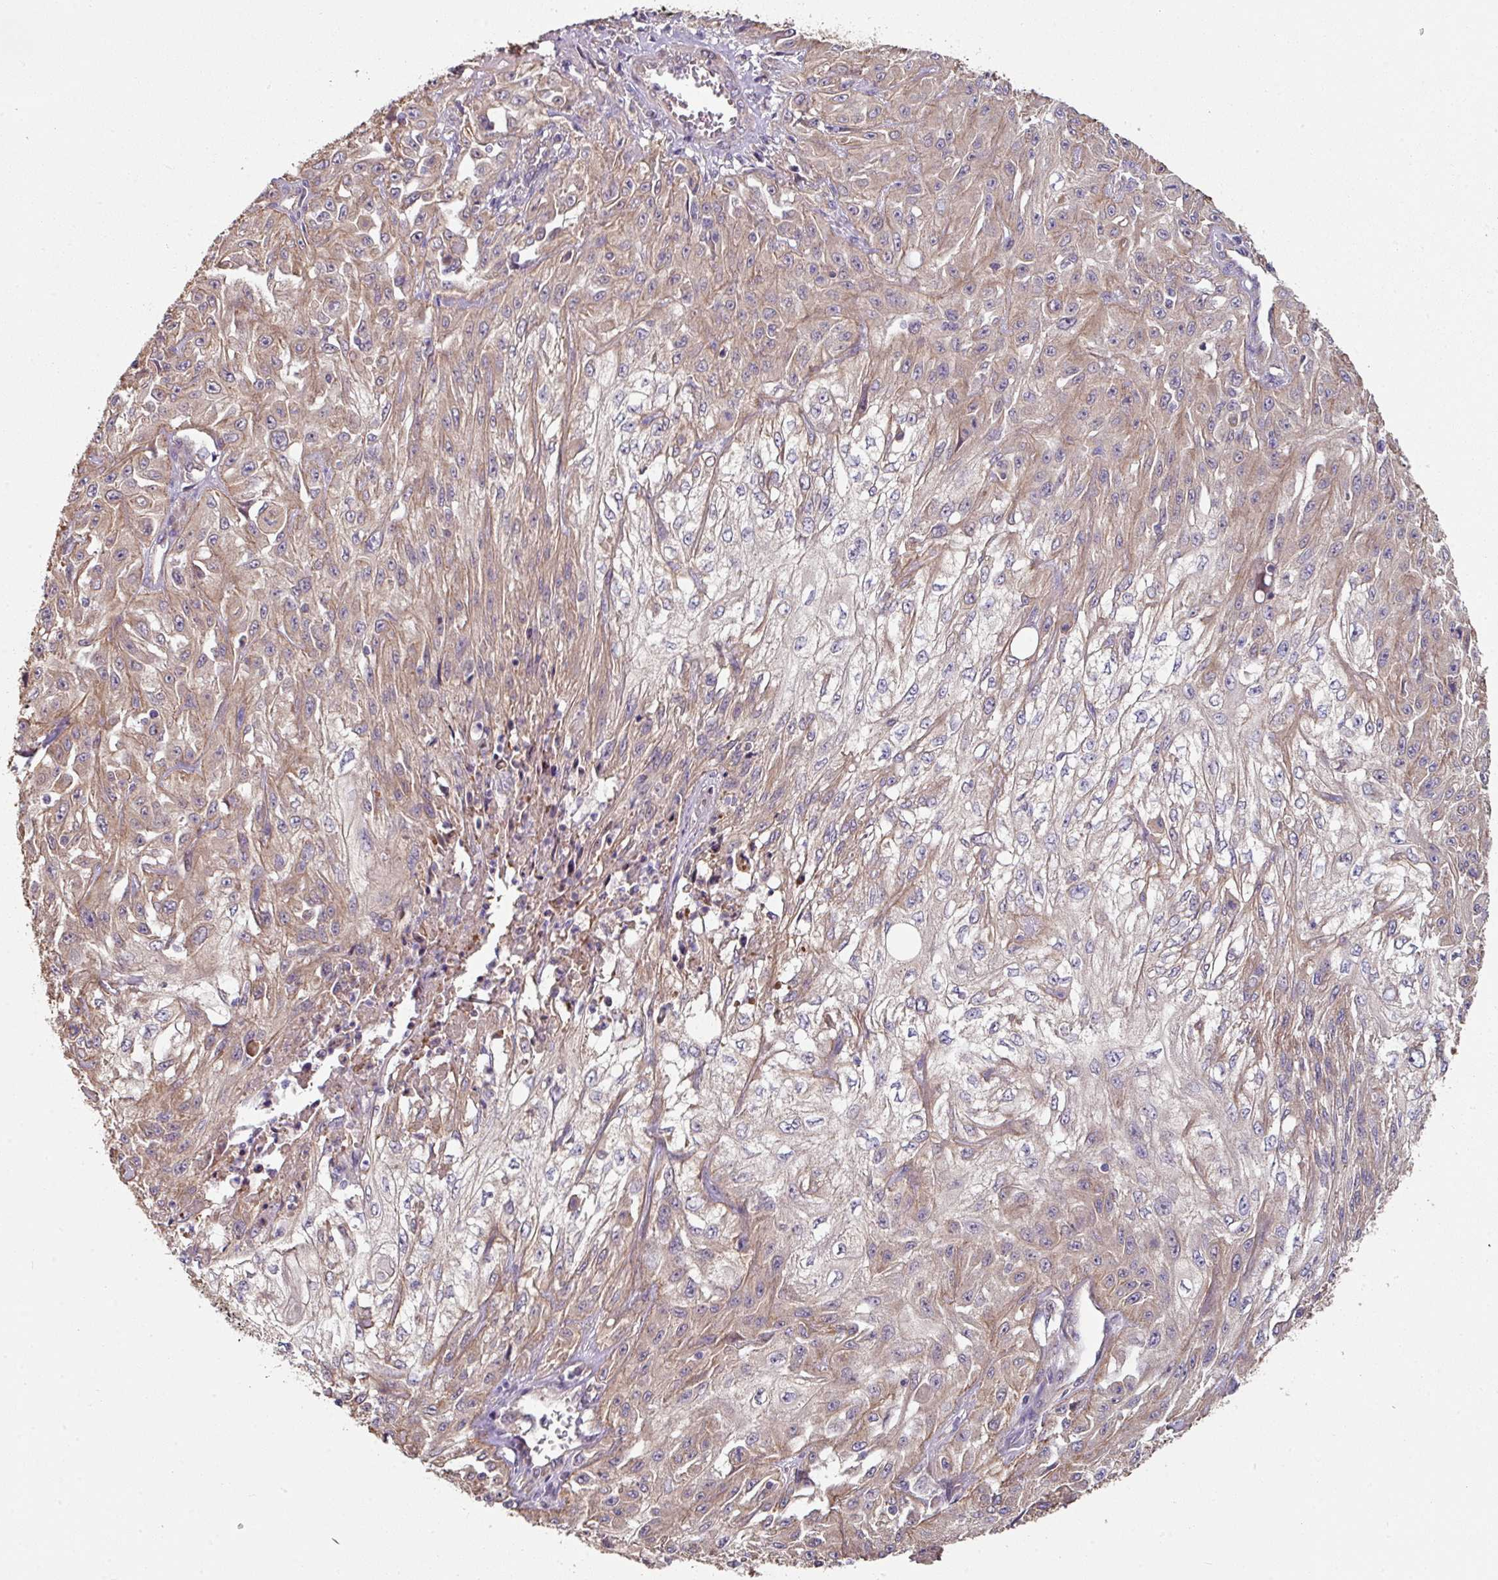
{"staining": {"intensity": "weak", "quantity": "<25%", "location": "cytoplasmic/membranous"}, "tissue": "skin cancer", "cell_type": "Tumor cells", "image_type": "cancer", "snomed": [{"axis": "morphology", "description": "Squamous cell carcinoma, NOS"}, {"axis": "morphology", "description": "Squamous cell carcinoma, metastatic, NOS"}, {"axis": "topography", "description": "Skin"}, {"axis": "topography", "description": "Lymph node"}], "caption": "An immunohistochemistry photomicrograph of skin cancer is shown. There is no staining in tumor cells of skin cancer. (Brightfield microscopy of DAB IHC at high magnification).", "gene": "C4orf48", "patient": {"sex": "male", "age": 75}}